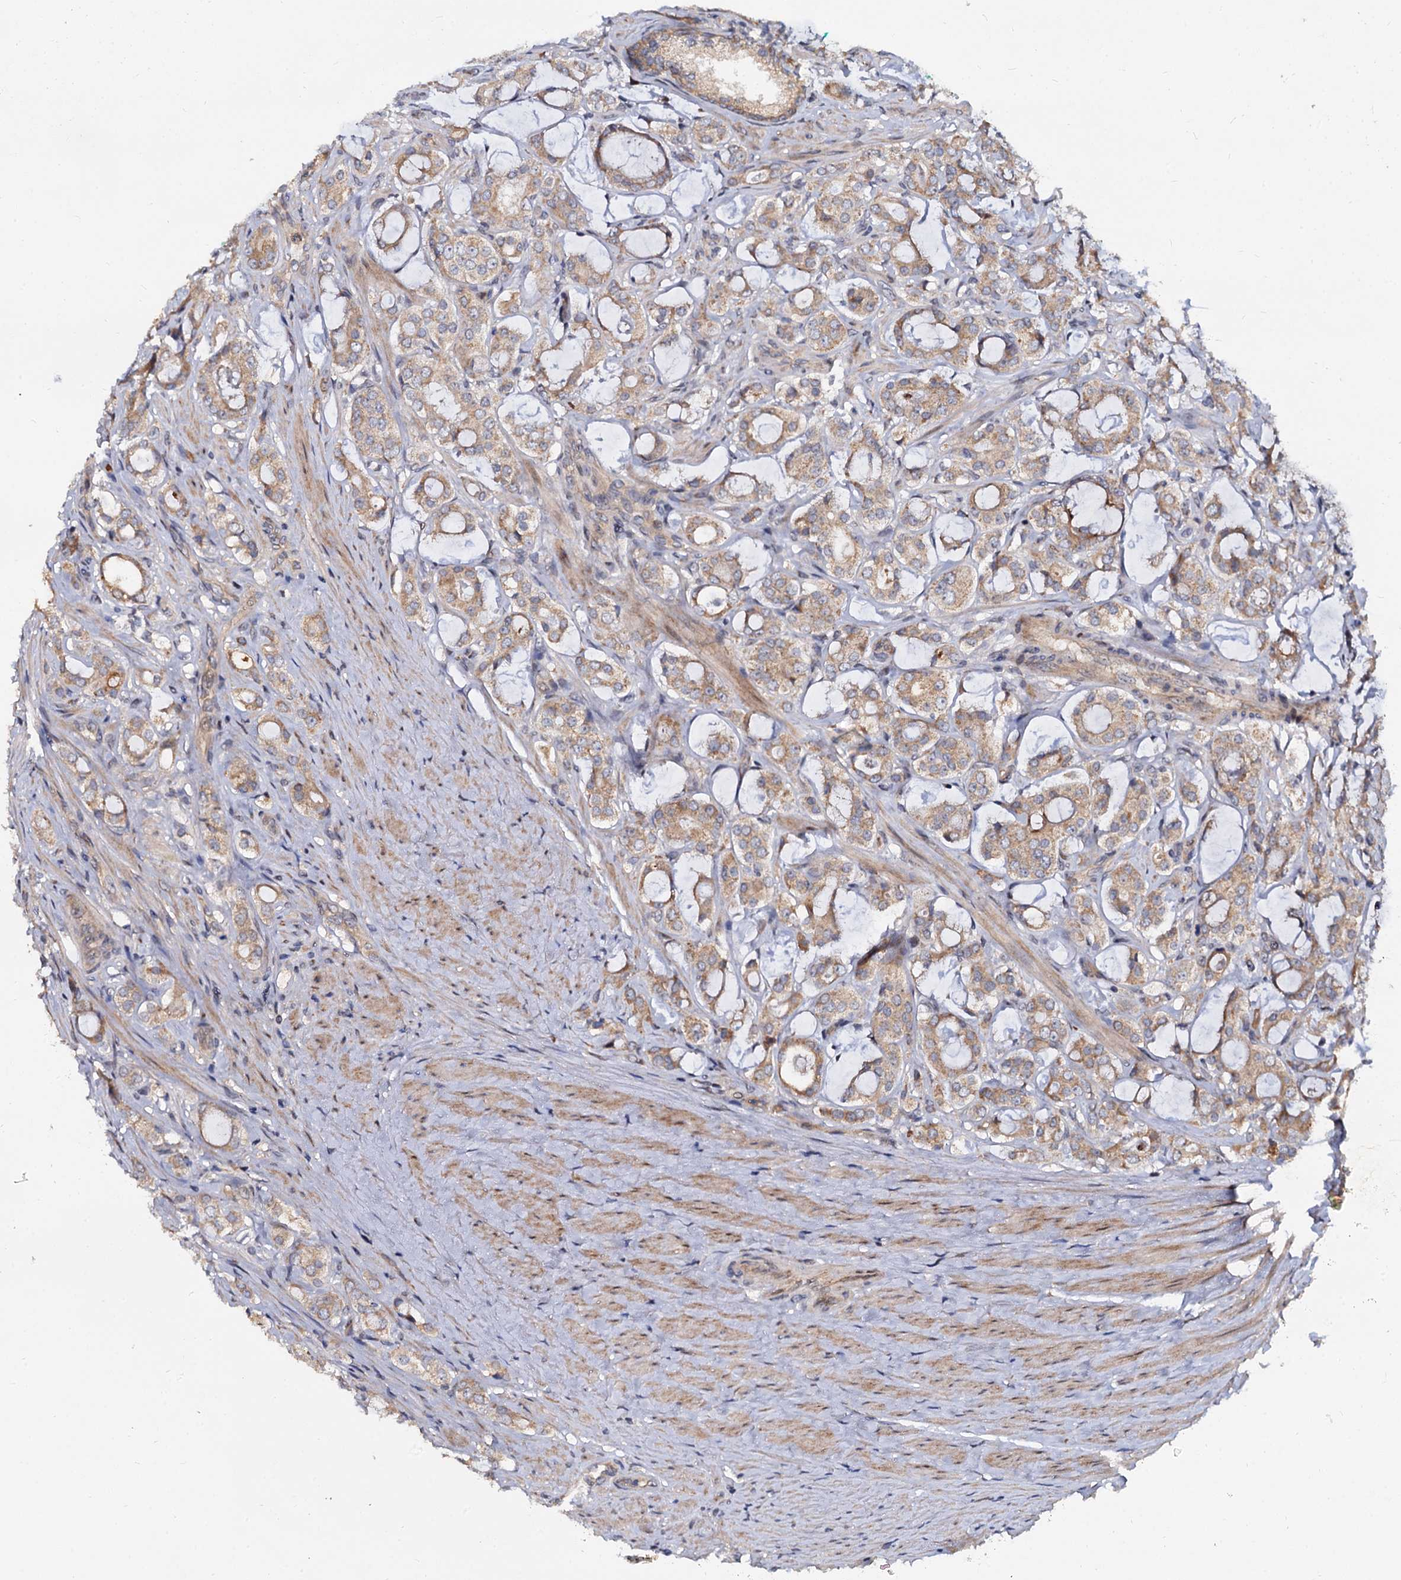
{"staining": {"intensity": "moderate", "quantity": ">75%", "location": "cytoplasmic/membranous"}, "tissue": "prostate cancer", "cell_type": "Tumor cells", "image_type": "cancer", "snomed": [{"axis": "morphology", "description": "Adenocarcinoma, High grade"}, {"axis": "topography", "description": "Prostate"}], "caption": "Protein expression analysis of prostate cancer exhibits moderate cytoplasmic/membranous staining in about >75% of tumor cells.", "gene": "WWC3", "patient": {"sex": "male", "age": 63}}